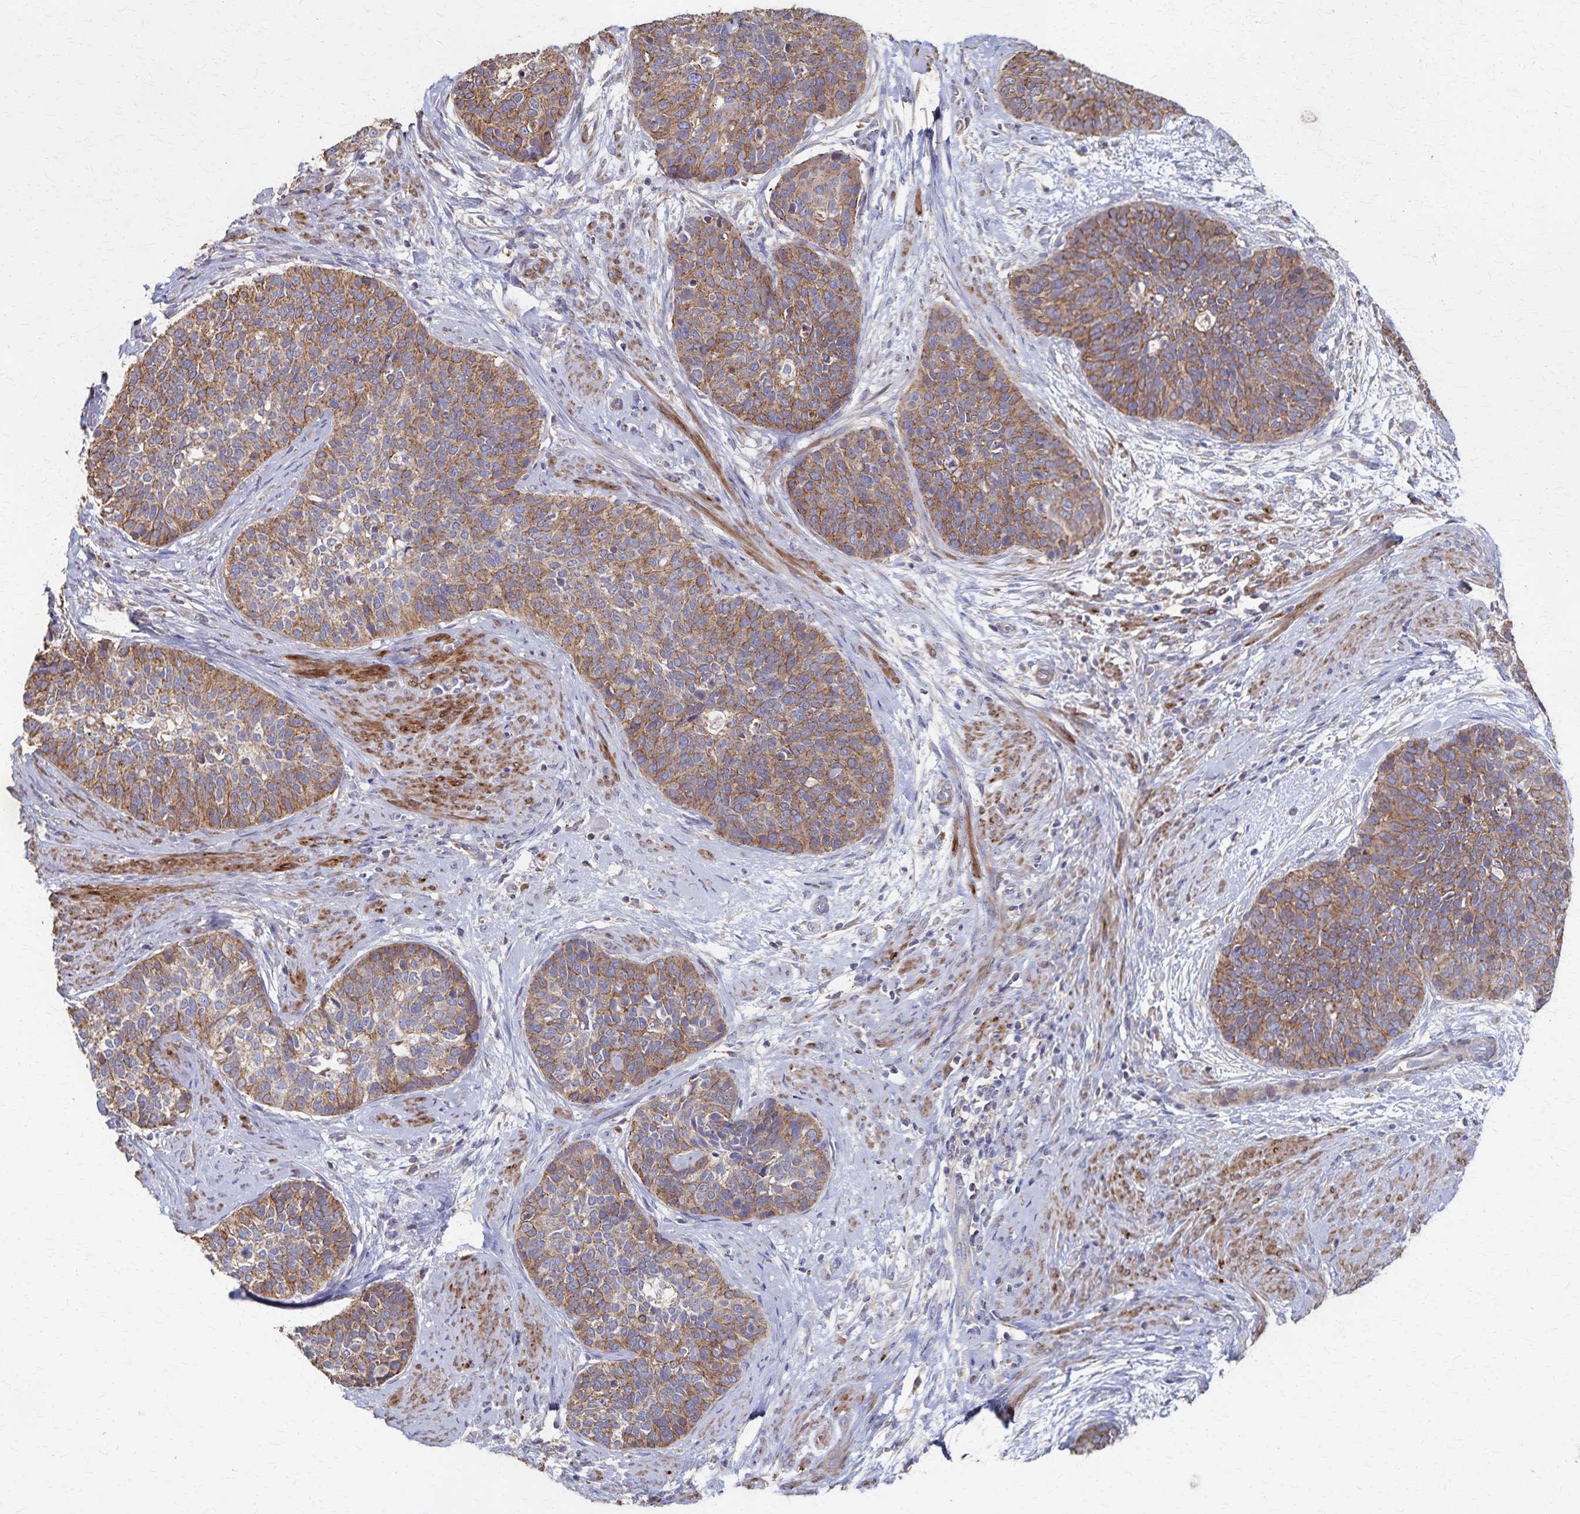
{"staining": {"intensity": "moderate", "quantity": ">75%", "location": "cytoplasmic/membranous"}, "tissue": "cervical cancer", "cell_type": "Tumor cells", "image_type": "cancer", "snomed": [{"axis": "morphology", "description": "Squamous cell carcinoma, NOS"}, {"axis": "topography", "description": "Cervix"}], "caption": "Human squamous cell carcinoma (cervical) stained for a protein (brown) shows moderate cytoplasmic/membranous positive staining in approximately >75% of tumor cells.", "gene": "PGAP2", "patient": {"sex": "female", "age": 69}}